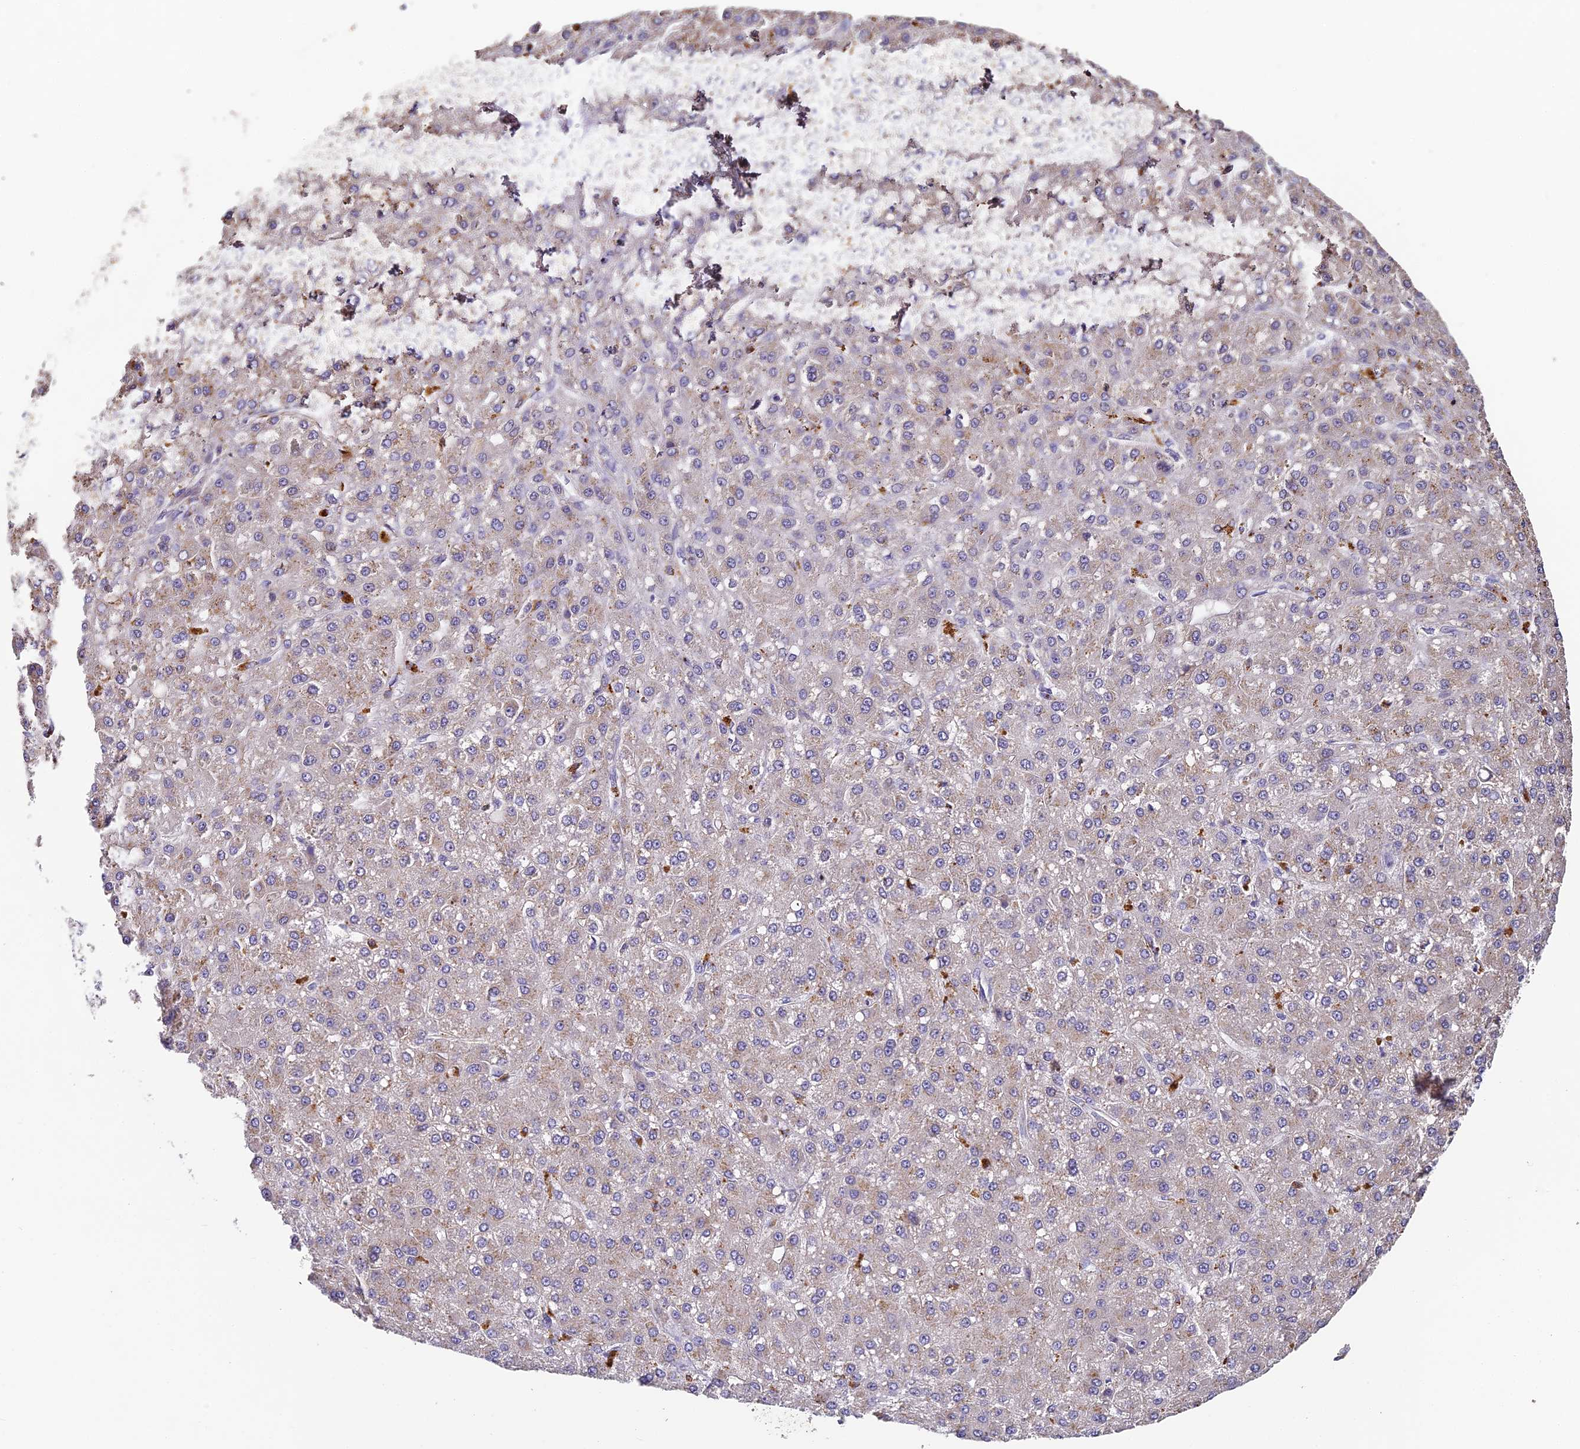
{"staining": {"intensity": "negative", "quantity": "none", "location": "none"}, "tissue": "liver cancer", "cell_type": "Tumor cells", "image_type": "cancer", "snomed": [{"axis": "morphology", "description": "Carcinoma, Hepatocellular, NOS"}, {"axis": "topography", "description": "Liver"}], "caption": "This is a histopathology image of immunohistochemistry (IHC) staining of liver hepatocellular carcinoma, which shows no staining in tumor cells.", "gene": "YAE1", "patient": {"sex": "male", "age": 67}}